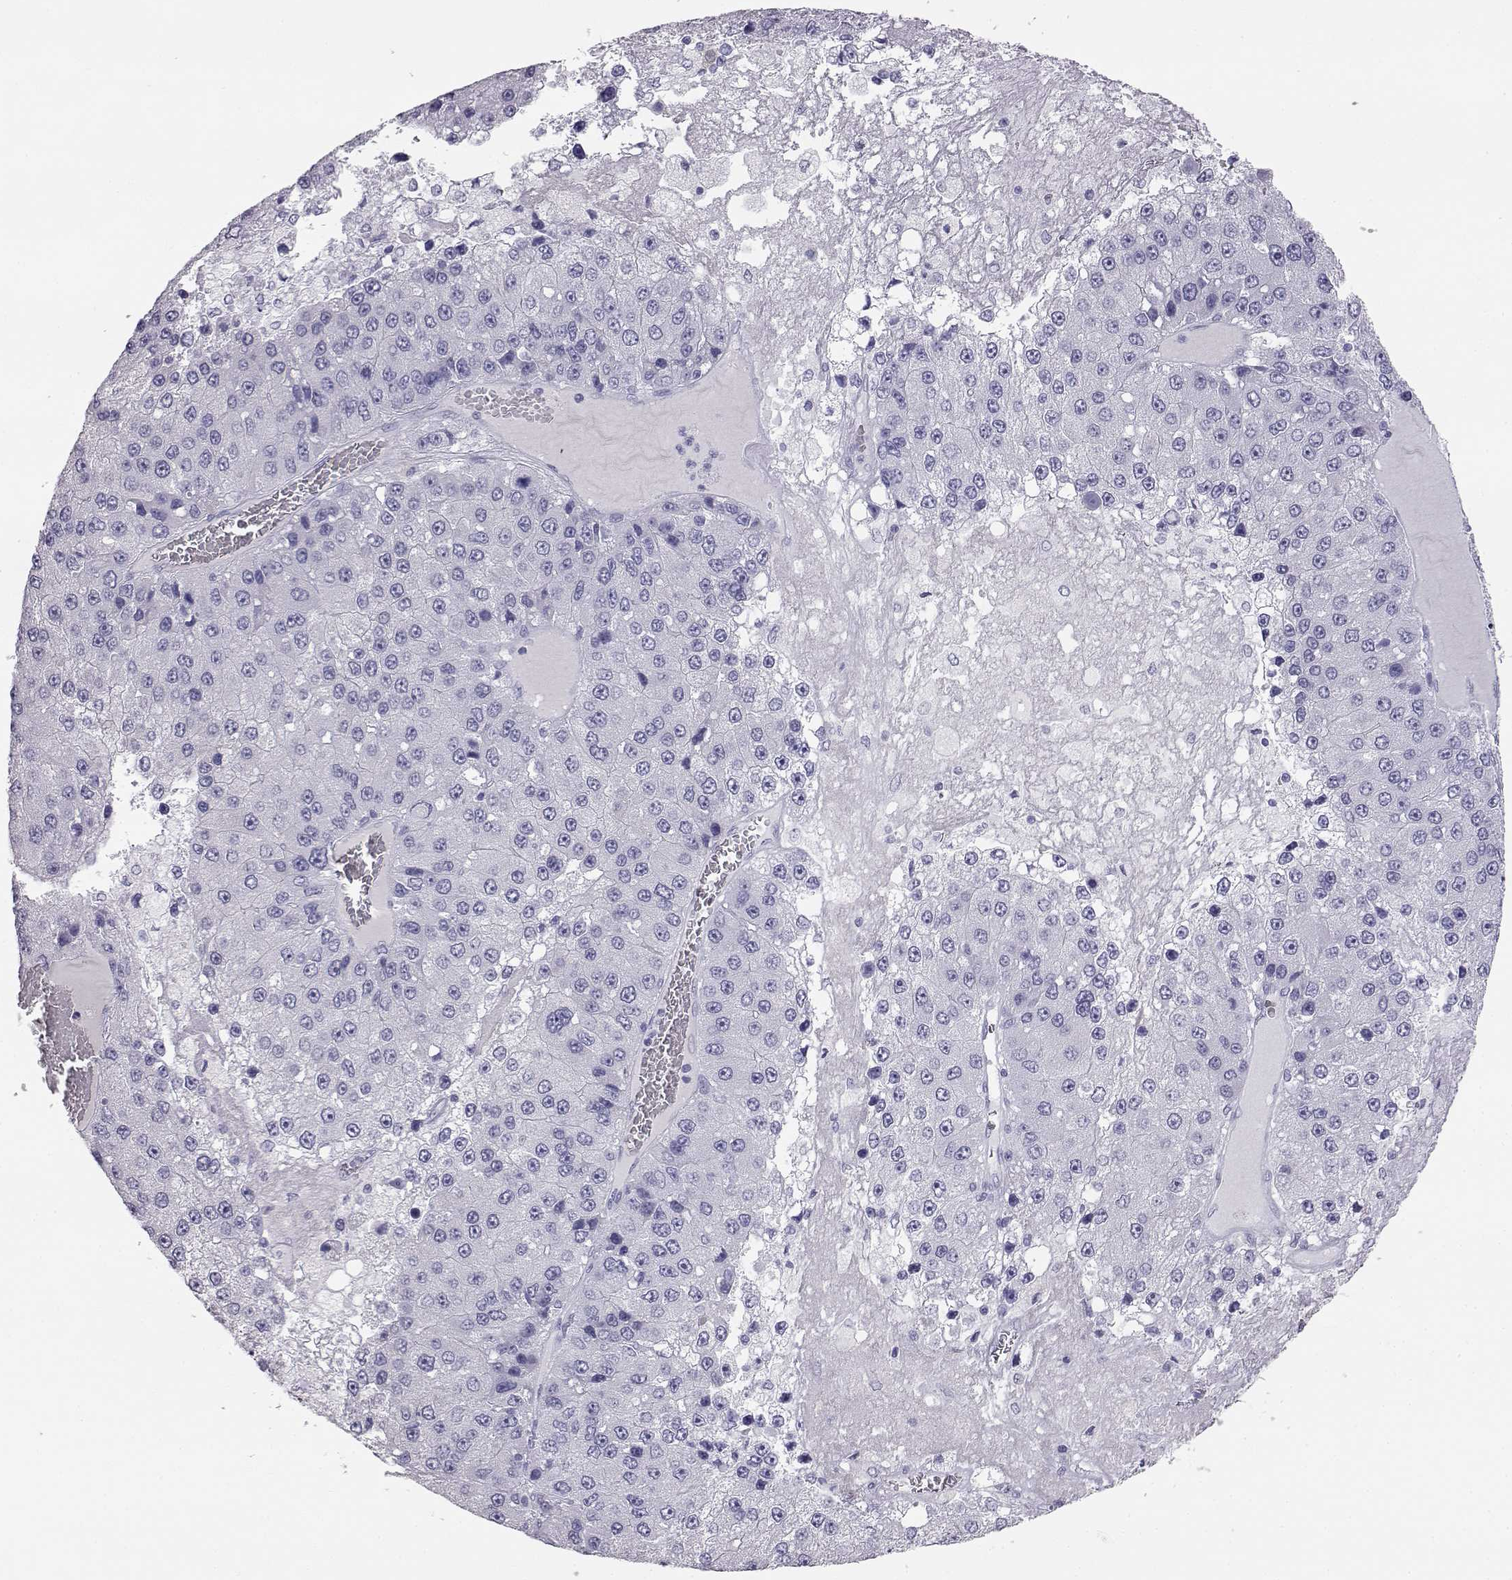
{"staining": {"intensity": "negative", "quantity": "none", "location": "none"}, "tissue": "liver cancer", "cell_type": "Tumor cells", "image_type": "cancer", "snomed": [{"axis": "morphology", "description": "Carcinoma, Hepatocellular, NOS"}, {"axis": "topography", "description": "Liver"}], "caption": "This is an immunohistochemistry histopathology image of liver cancer (hepatocellular carcinoma). There is no positivity in tumor cells.", "gene": "ITLN2", "patient": {"sex": "female", "age": 73}}